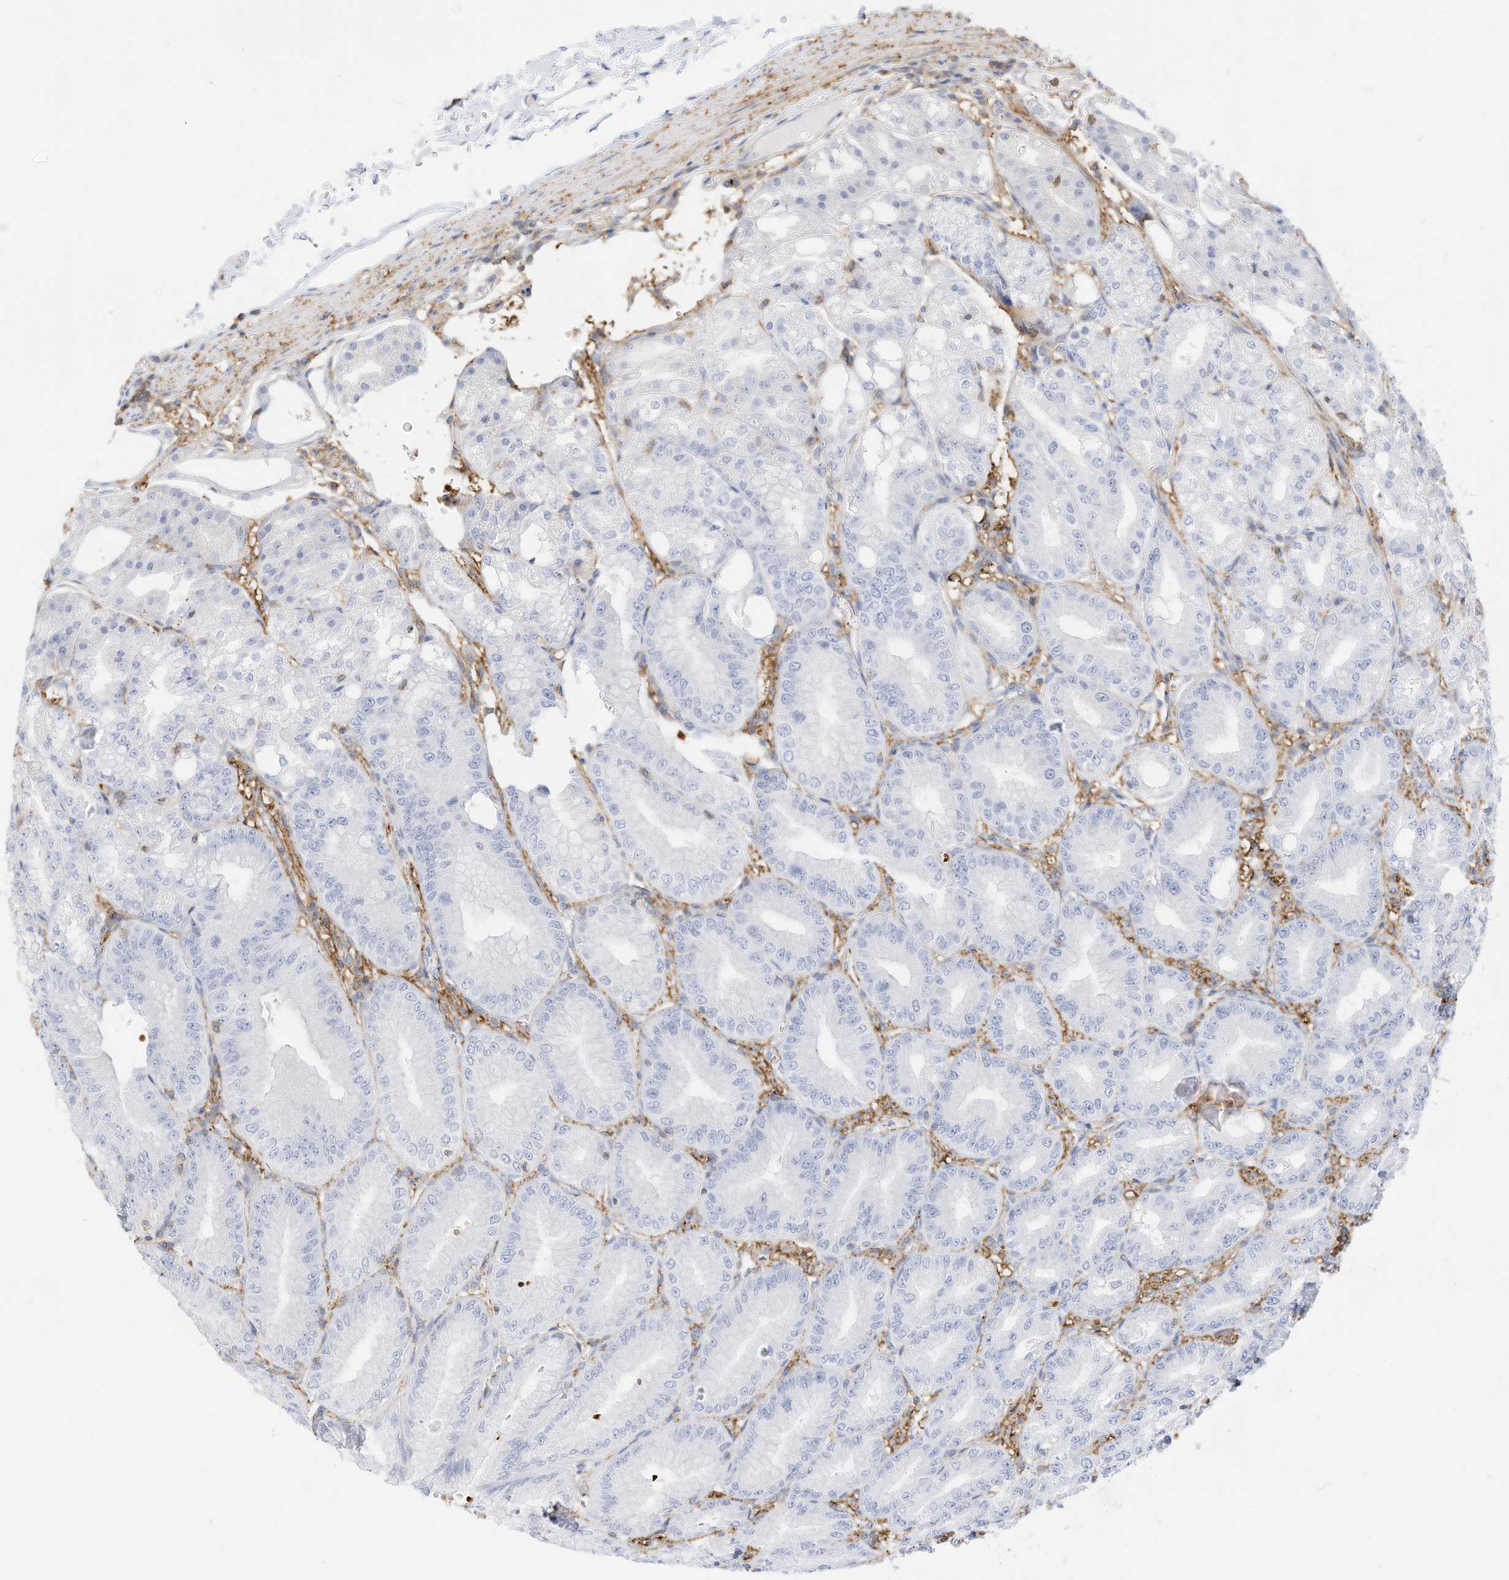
{"staining": {"intensity": "negative", "quantity": "none", "location": "none"}, "tissue": "stomach", "cell_type": "Glandular cells", "image_type": "normal", "snomed": [{"axis": "morphology", "description": "Normal tissue, NOS"}, {"axis": "topography", "description": "Stomach, lower"}], "caption": "The histopathology image shows no staining of glandular cells in normal stomach. (Brightfield microscopy of DAB (3,3'-diaminobenzidine) IHC at high magnification).", "gene": "TXNDC9", "patient": {"sex": "male", "age": 71}}